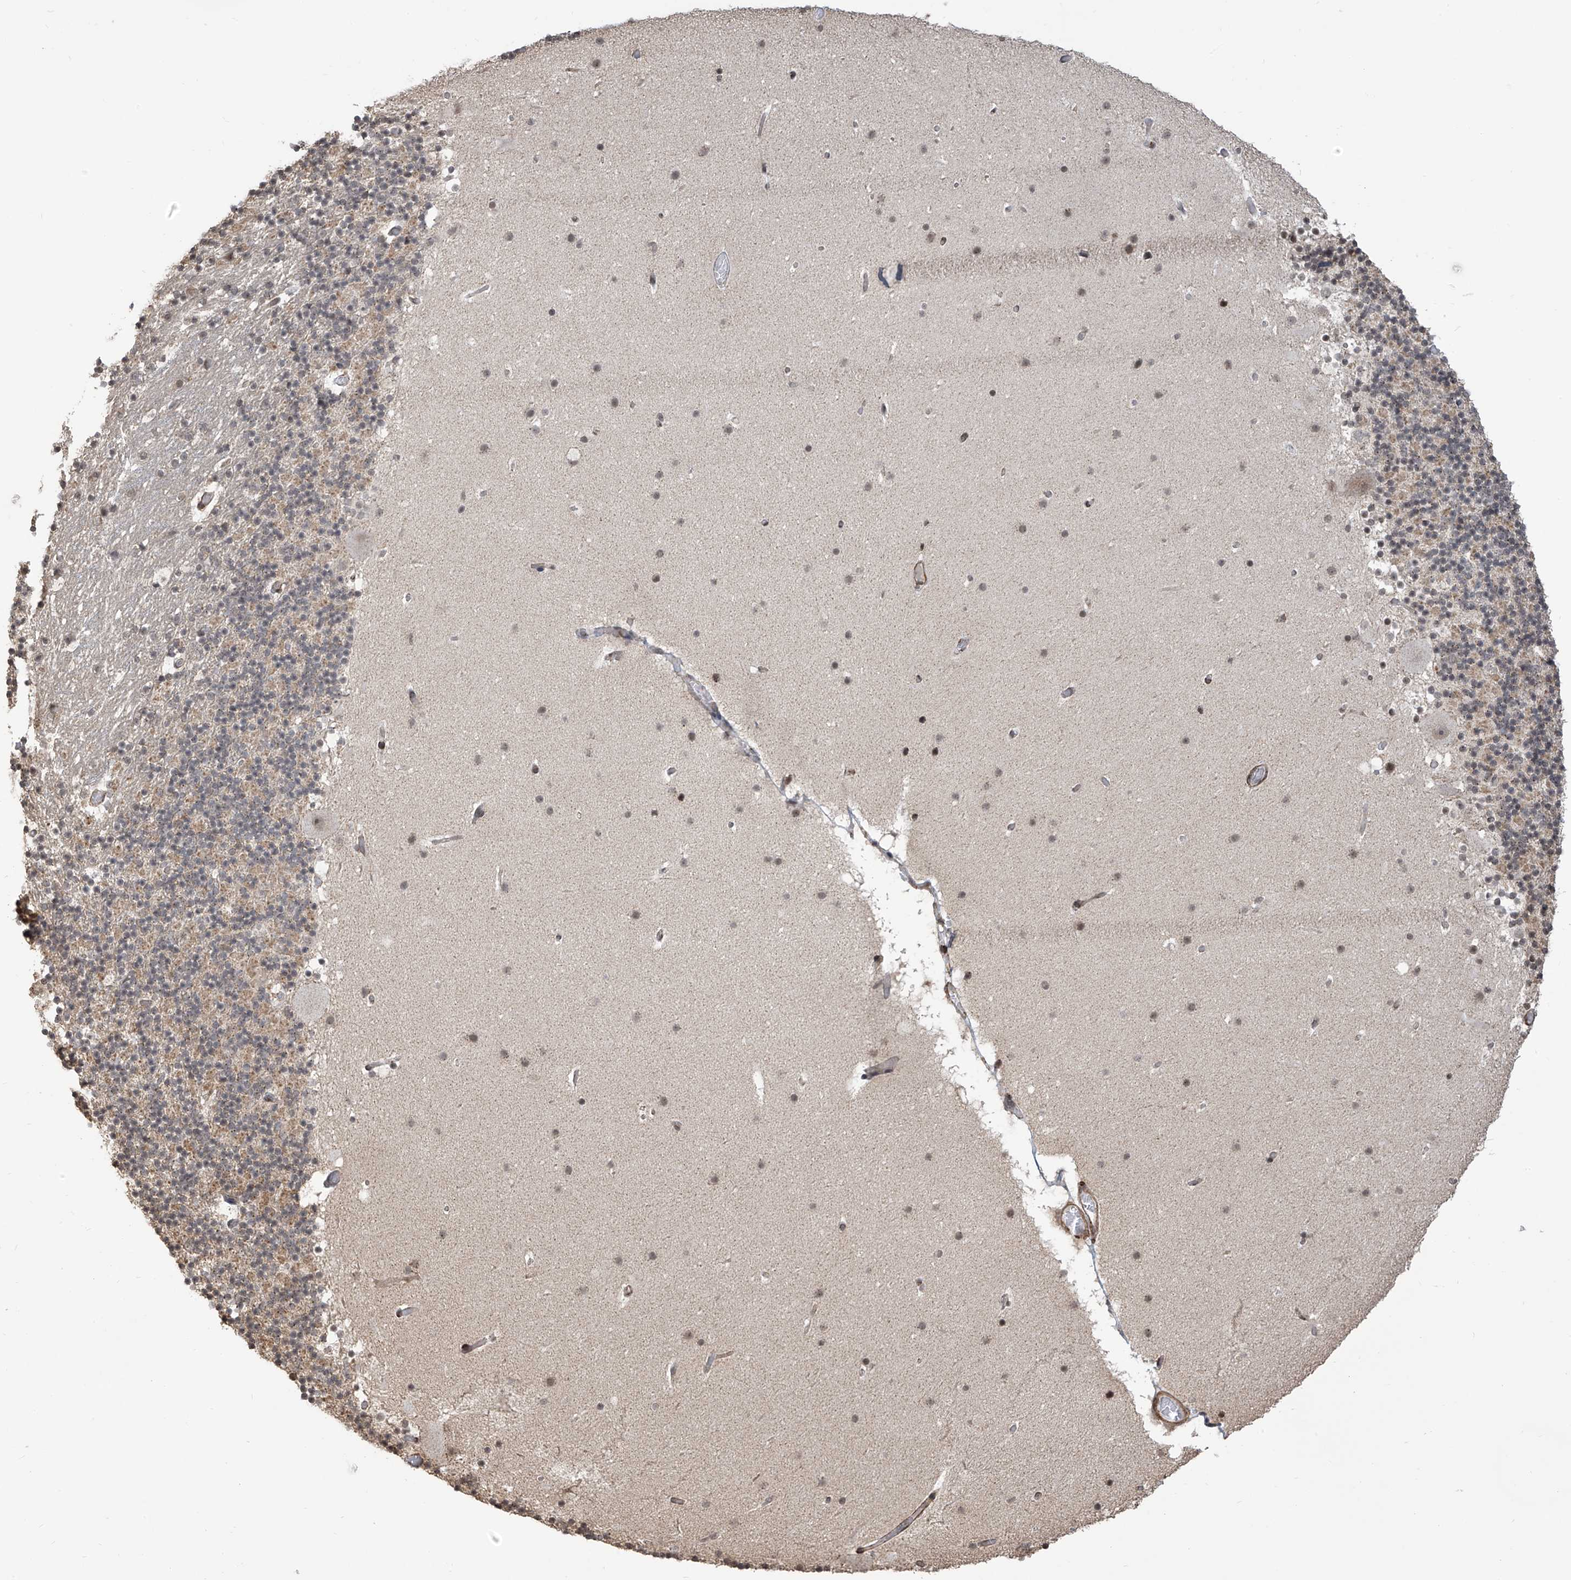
{"staining": {"intensity": "weak", "quantity": "<25%", "location": "cytoplasmic/membranous"}, "tissue": "cerebellum", "cell_type": "Cells in granular layer", "image_type": "normal", "snomed": [{"axis": "morphology", "description": "Normal tissue, NOS"}, {"axis": "topography", "description": "Cerebellum"}], "caption": "The photomicrograph reveals no staining of cells in granular layer in normal cerebellum.", "gene": "METAP1D", "patient": {"sex": "male", "age": 57}}